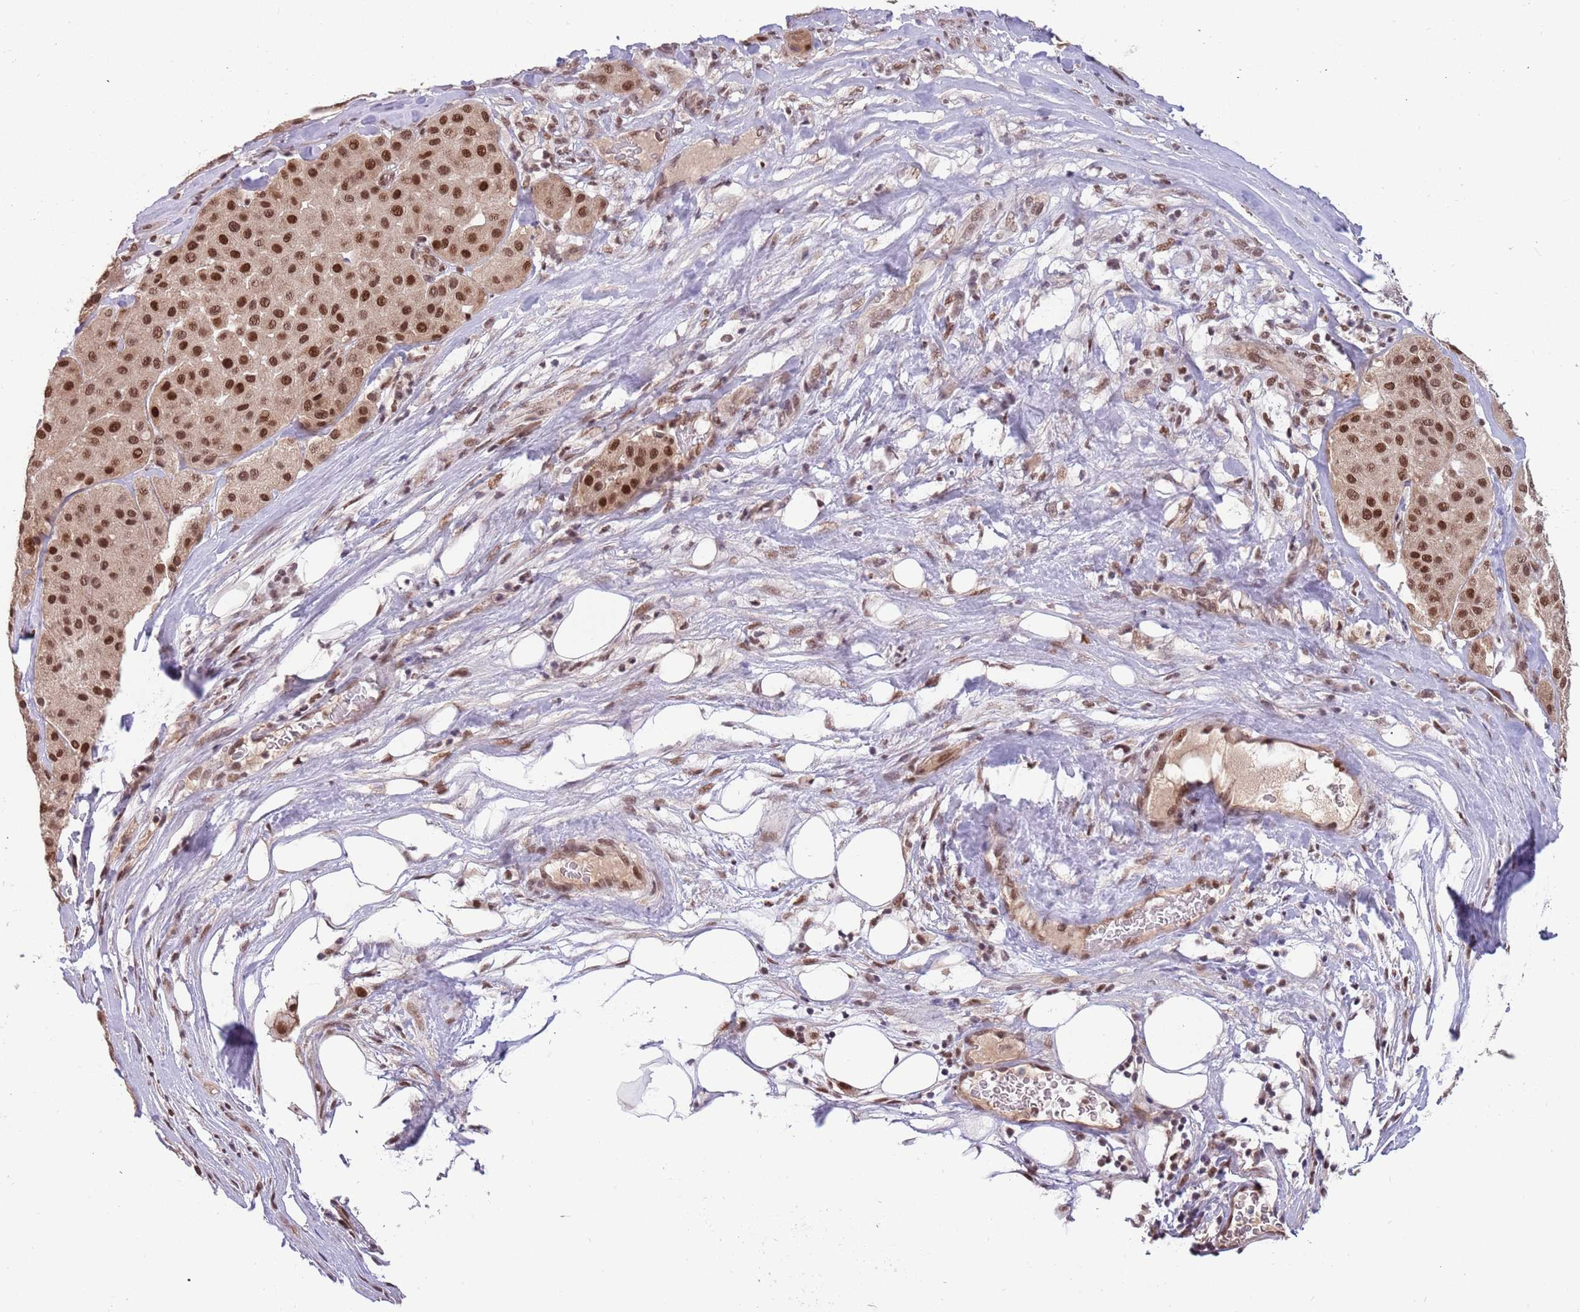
{"staining": {"intensity": "strong", "quantity": ">75%", "location": "nuclear"}, "tissue": "melanoma", "cell_type": "Tumor cells", "image_type": "cancer", "snomed": [{"axis": "morphology", "description": "Malignant melanoma, Metastatic site"}, {"axis": "topography", "description": "Smooth muscle"}], "caption": "Immunohistochemistry (DAB (3,3'-diaminobenzidine)) staining of malignant melanoma (metastatic site) exhibits strong nuclear protein positivity in approximately >75% of tumor cells. (brown staining indicates protein expression, while blue staining denotes nuclei).", "gene": "ZBTB7A", "patient": {"sex": "male", "age": 41}}